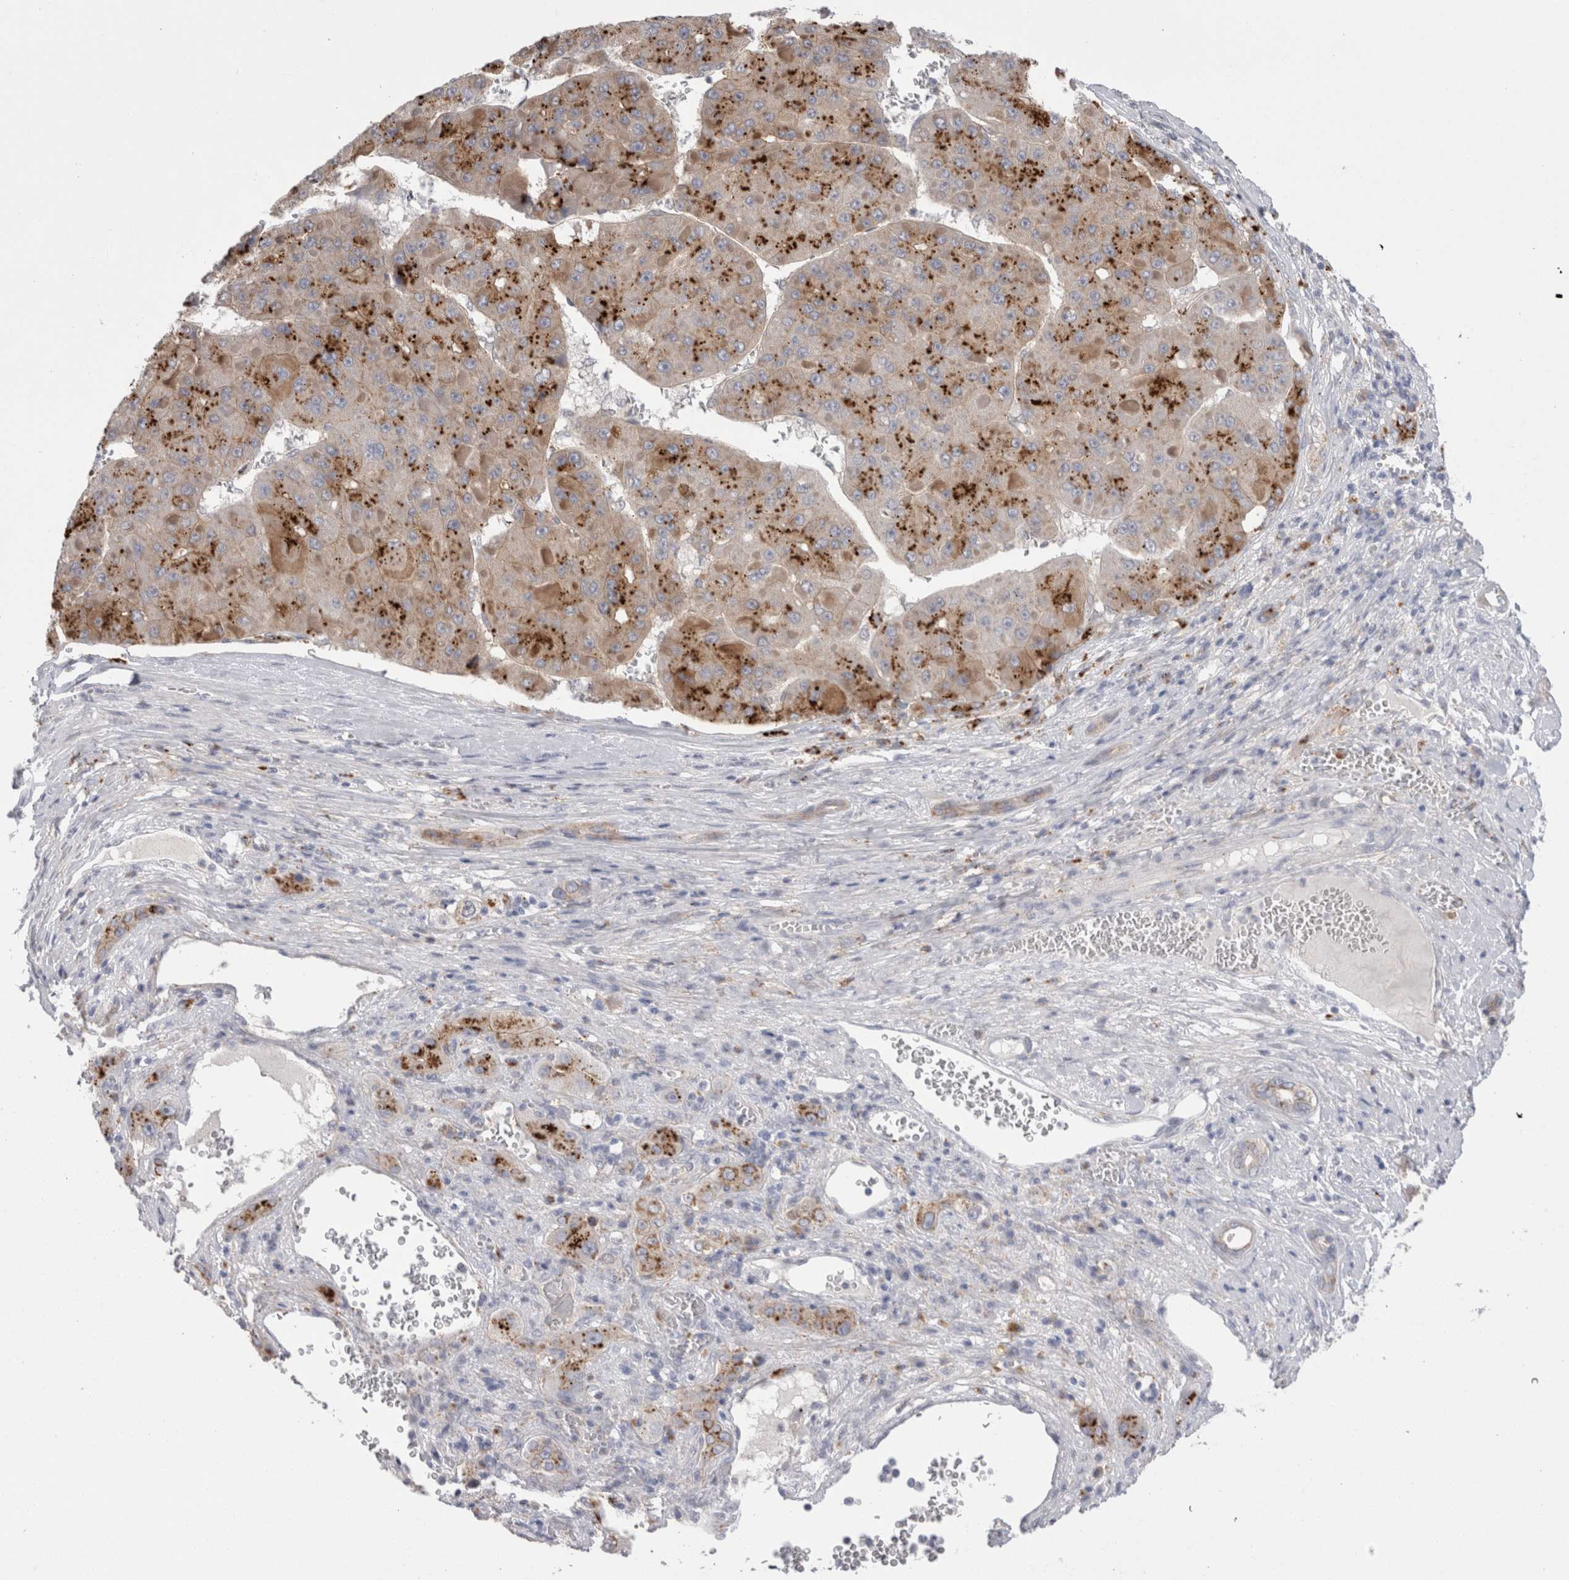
{"staining": {"intensity": "moderate", "quantity": ">75%", "location": "cytoplasmic/membranous"}, "tissue": "liver cancer", "cell_type": "Tumor cells", "image_type": "cancer", "snomed": [{"axis": "morphology", "description": "Carcinoma, Hepatocellular, NOS"}, {"axis": "topography", "description": "Liver"}], "caption": "Protein staining demonstrates moderate cytoplasmic/membranous staining in approximately >75% of tumor cells in hepatocellular carcinoma (liver).", "gene": "EPDR1", "patient": {"sex": "female", "age": 73}}